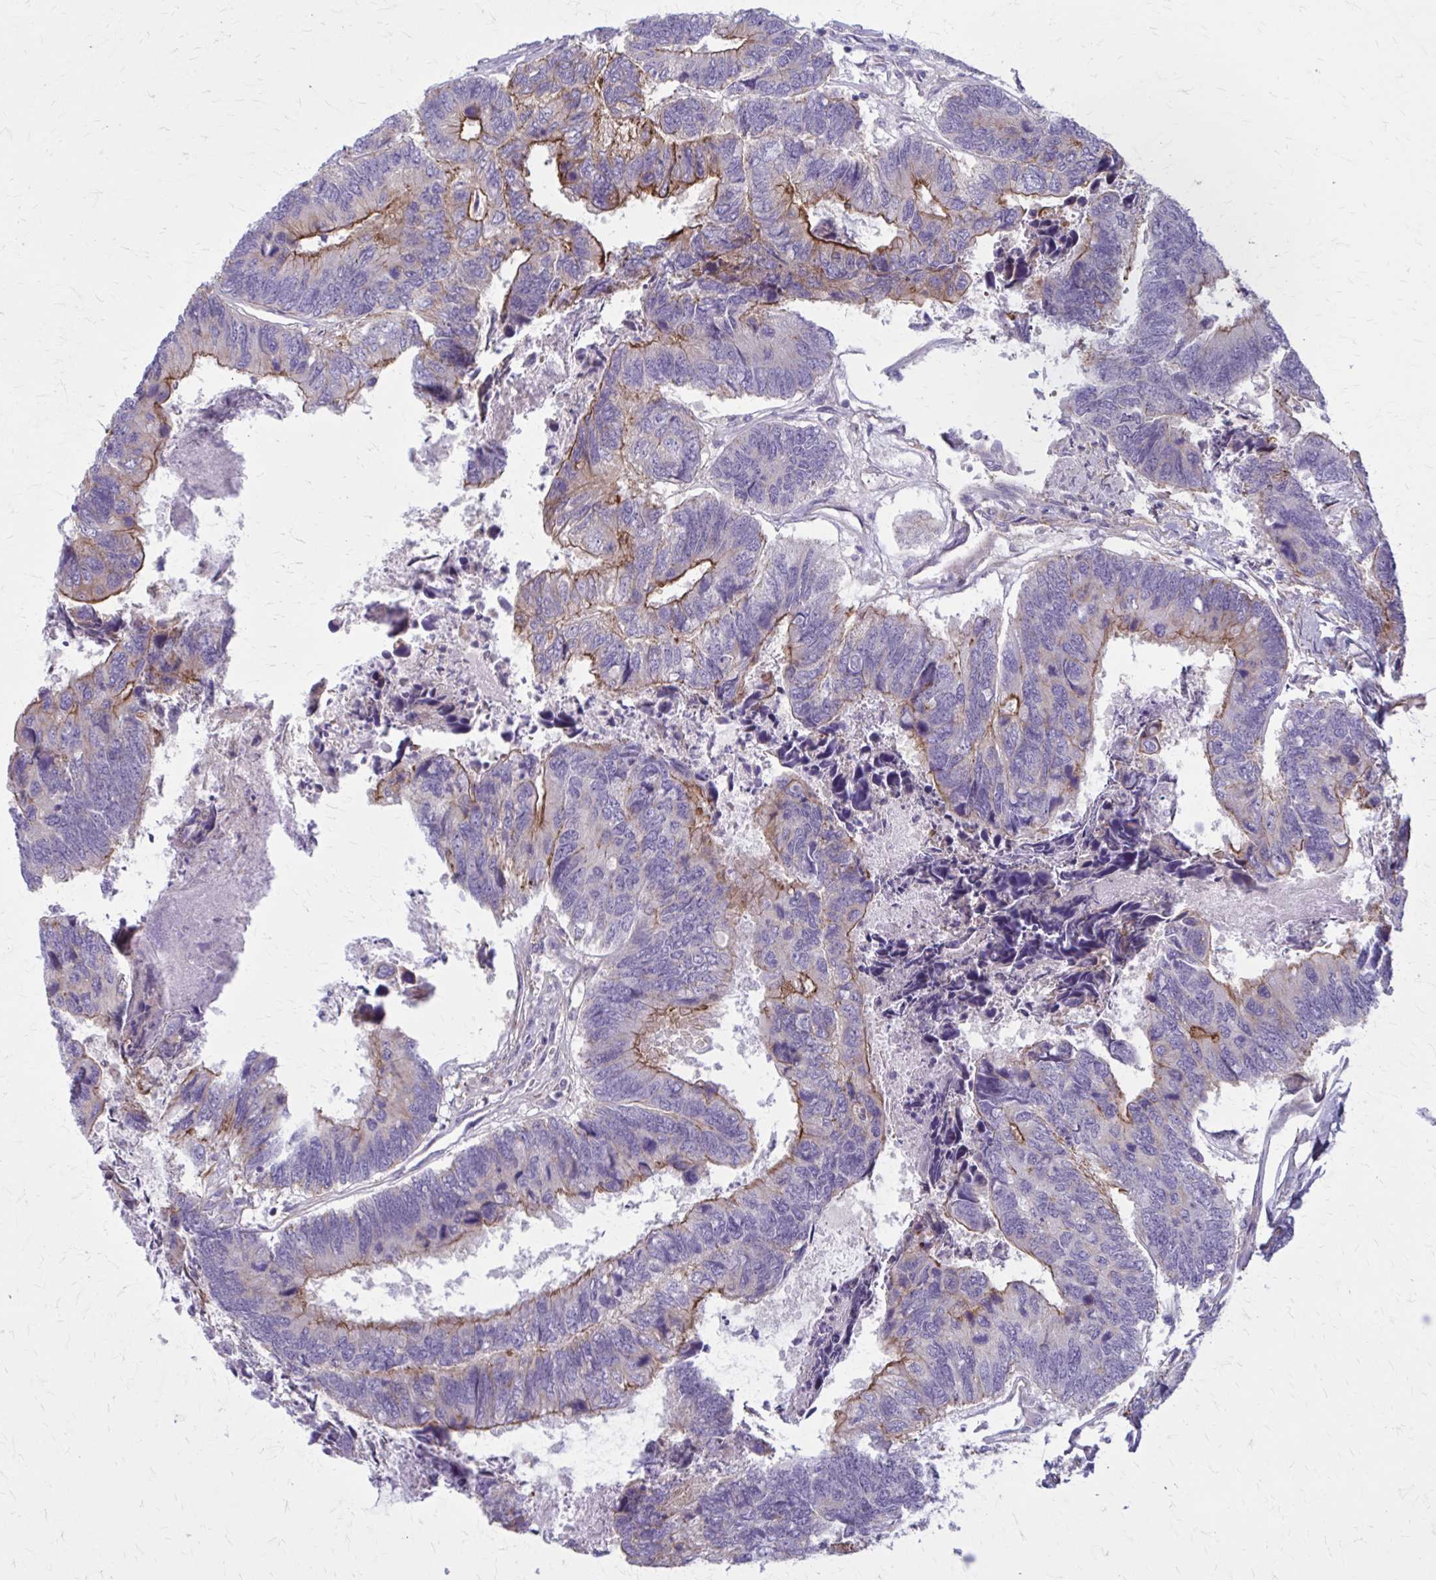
{"staining": {"intensity": "moderate", "quantity": "25%-75%", "location": "cytoplasmic/membranous"}, "tissue": "colorectal cancer", "cell_type": "Tumor cells", "image_type": "cancer", "snomed": [{"axis": "morphology", "description": "Adenocarcinoma, NOS"}, {"axis": "topography", "description": "Colon"}], "caption": "Protein expression analysis of human colorectal cancer (adenocarcinoma) reveals moderate cytoplasmic/membranous positivity in approximately 25%-75% of tumor cells. (IHC, brightfield microscopy, high magnification).", "gene": "ZDHHC7", "patient": {"sex": "female", "age": 67}}